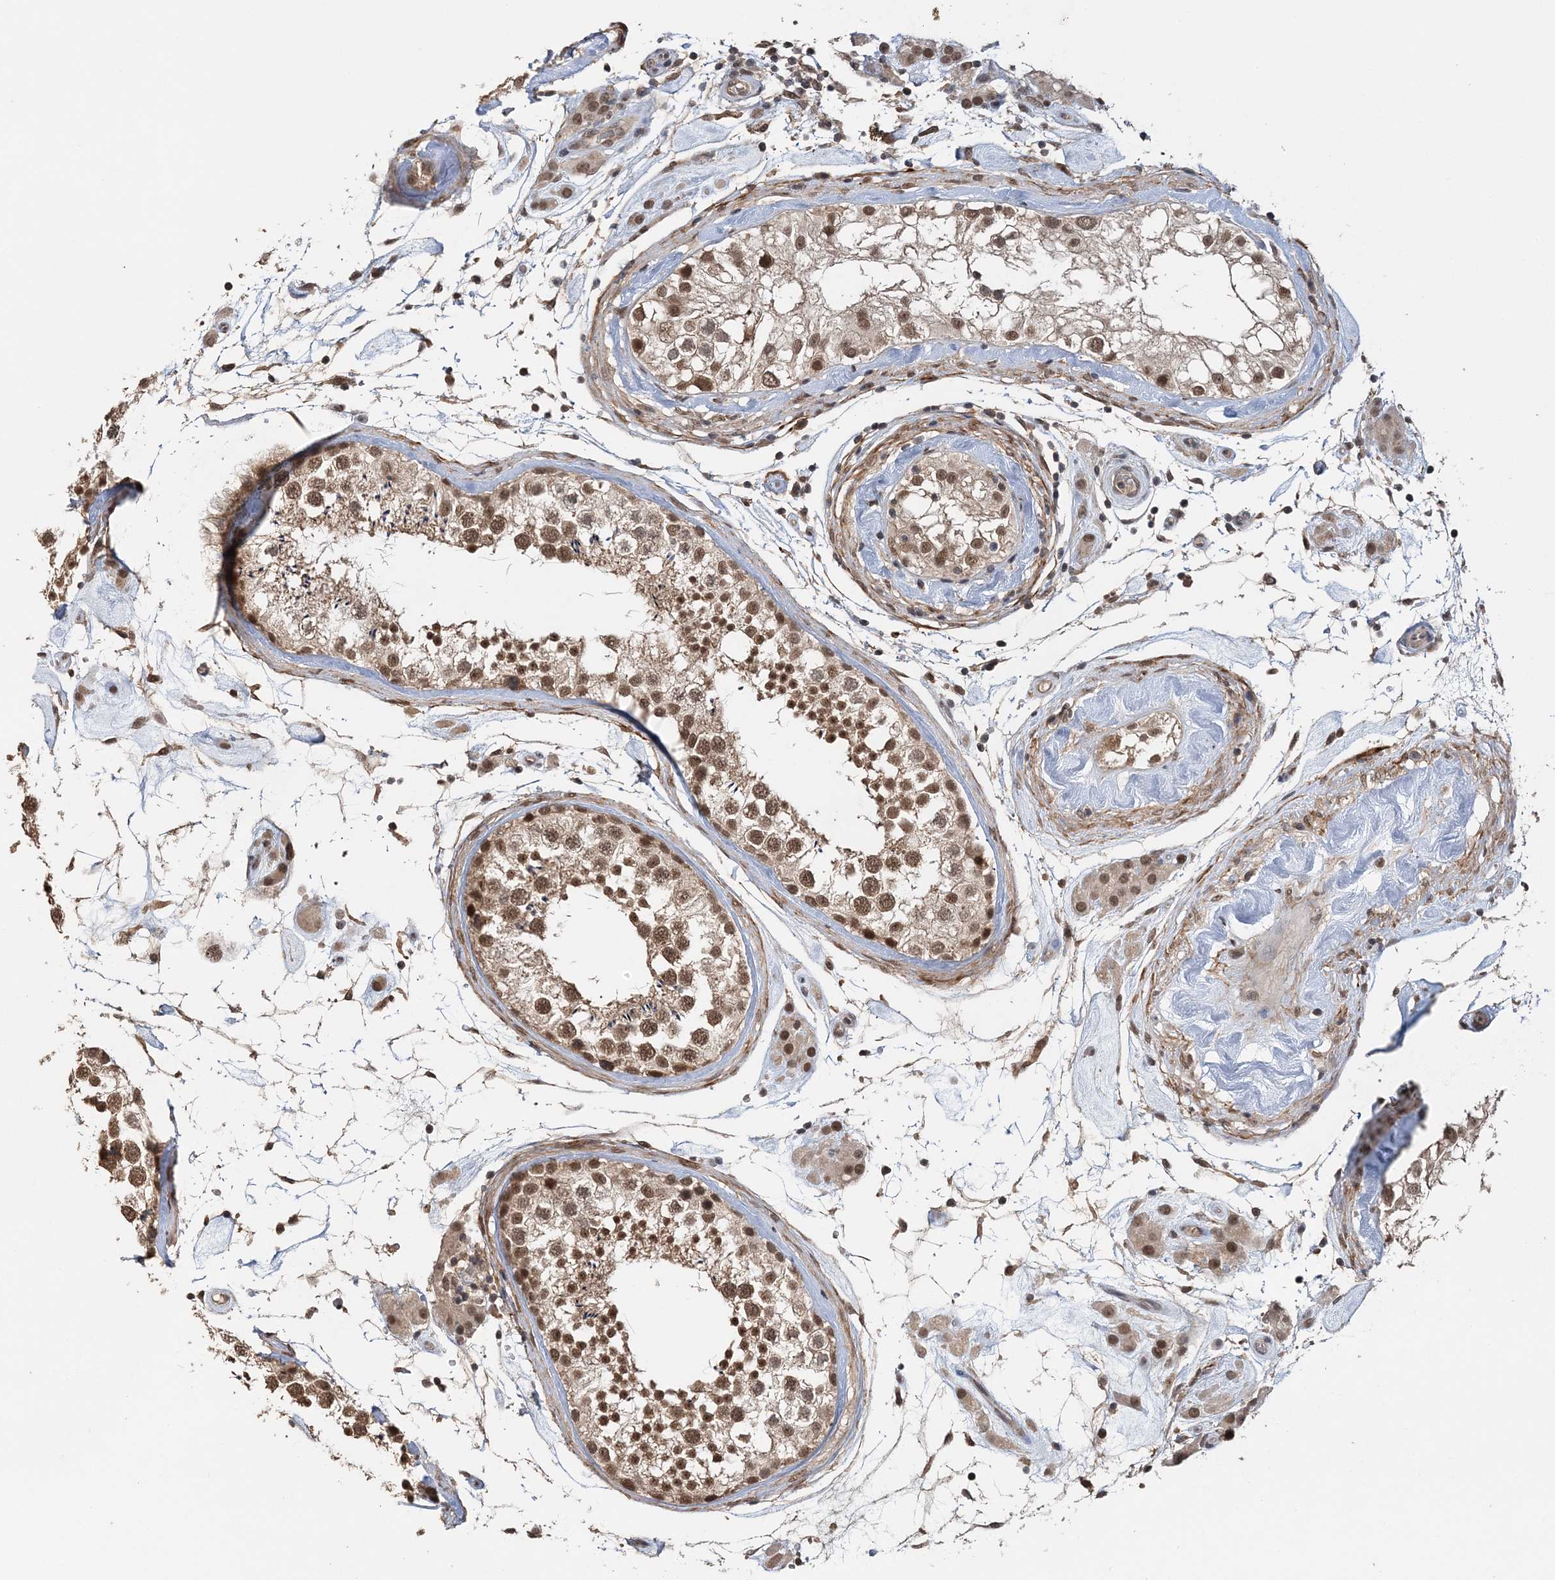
{"staining": {"intensity": "moderate", "quantity": ">75%", "location": "nuclear"}, "tissue": "testis", "cell_type": "Cells in seminiferous ducts", "image_type": "normal", "snomed": [{"axis": "morphology", "description": "Normal tissue, NOS"}, {"axis": "topography", "description": "Testis"}], "caption": "Brown immunohistochemical staining in normal human testis exhibits moderate nuclear expression in about >75% of cells in seminiferous ducts.", "gene": "TSHZ2", "patient": {"sex": "male", "age": 46}}